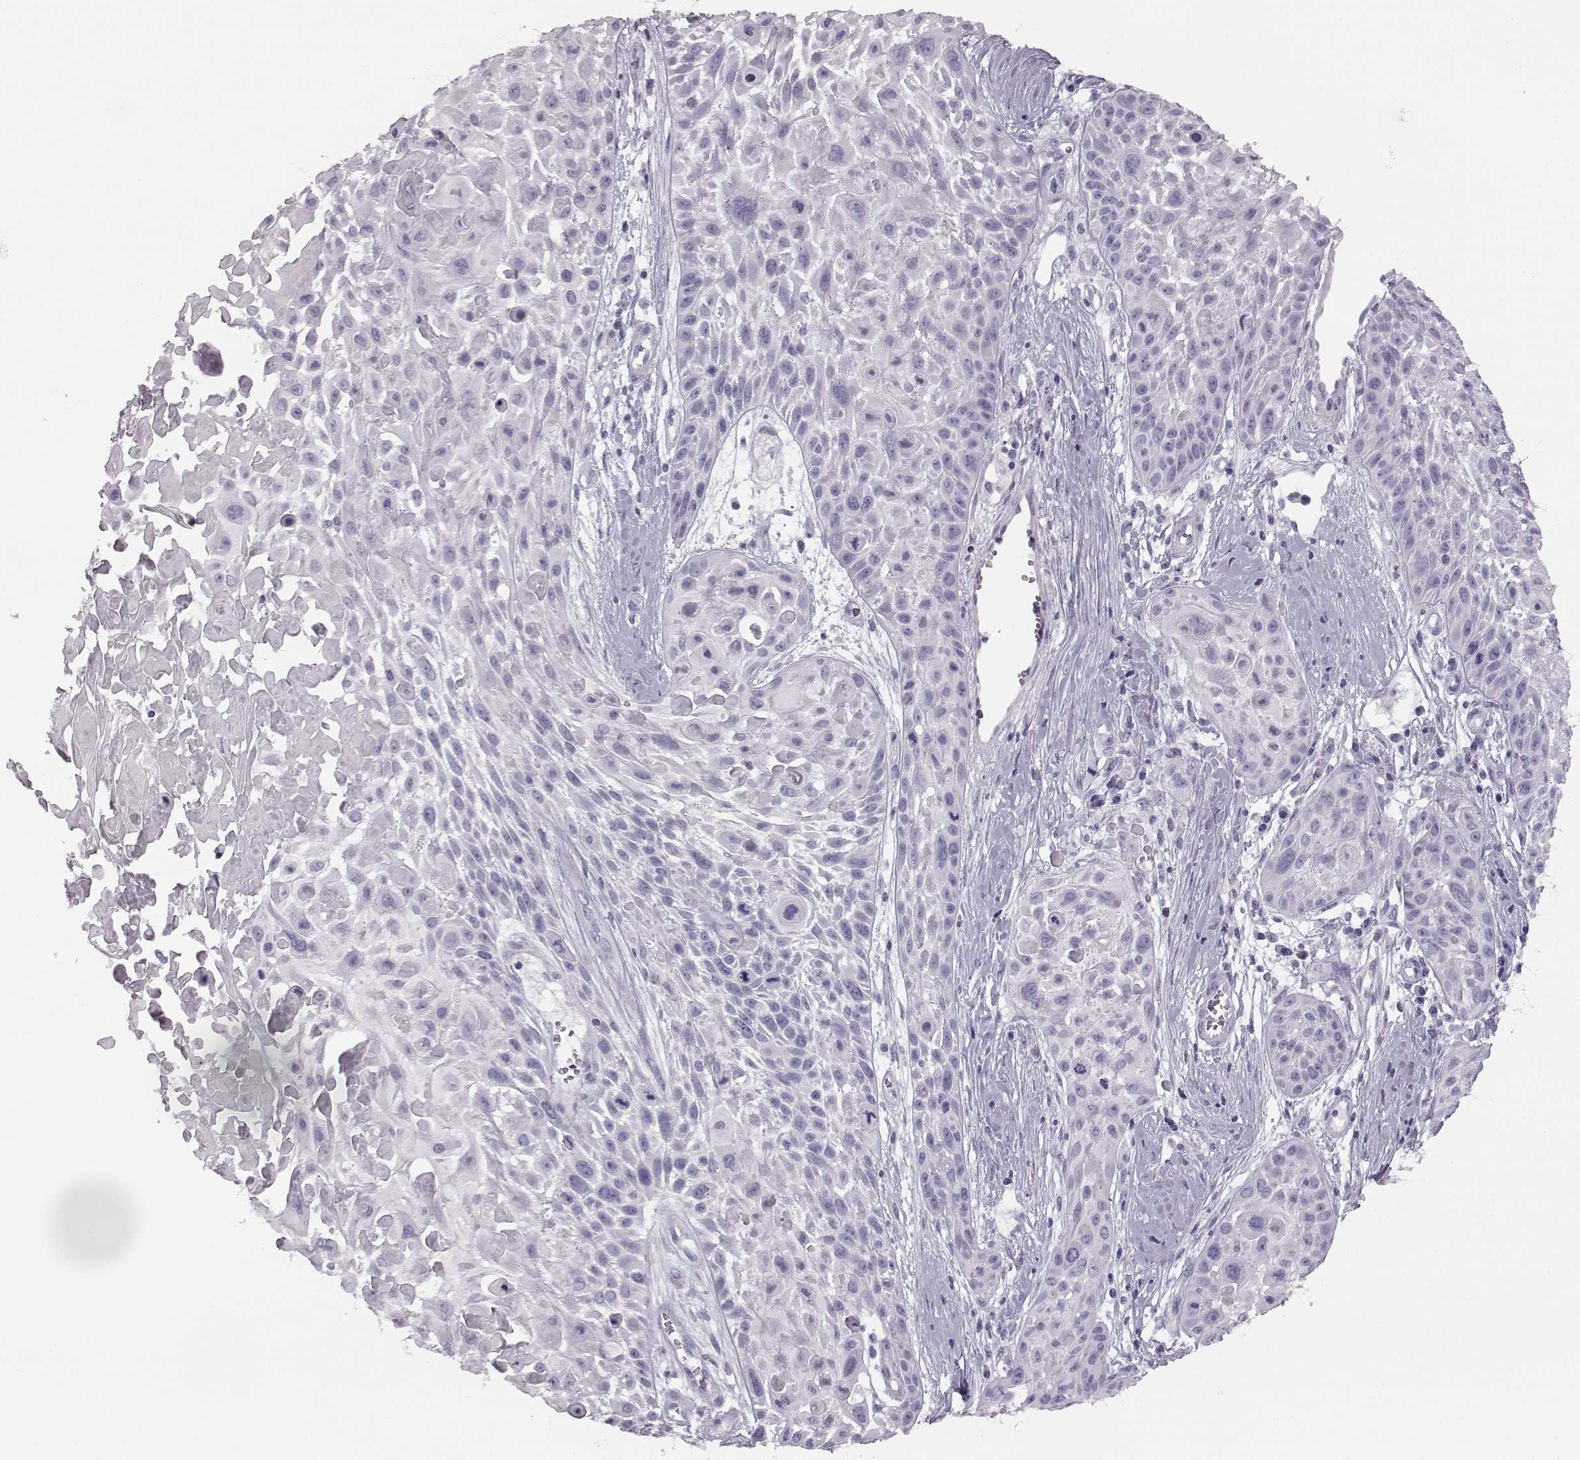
{"staining": {"intensity": "negative", "quantity": "none", "location": "none"}, "tissue": "skin cancer", "cell_type": "Tumor cells", "image_type": "cancer", "snomed": [{"axis": "morphology", "description": "Squamous cell carcinoma, NOS"}, {"axis": "topography", "description": "Skin"}, {"axis": "topography", "description": "Anal"}], "caption": "Tumor cells are negative for protein expression in human squamous cell carcinoma (skin).", "gene": "BFSP2", "patient": {"sex": "female", "age": 75}}